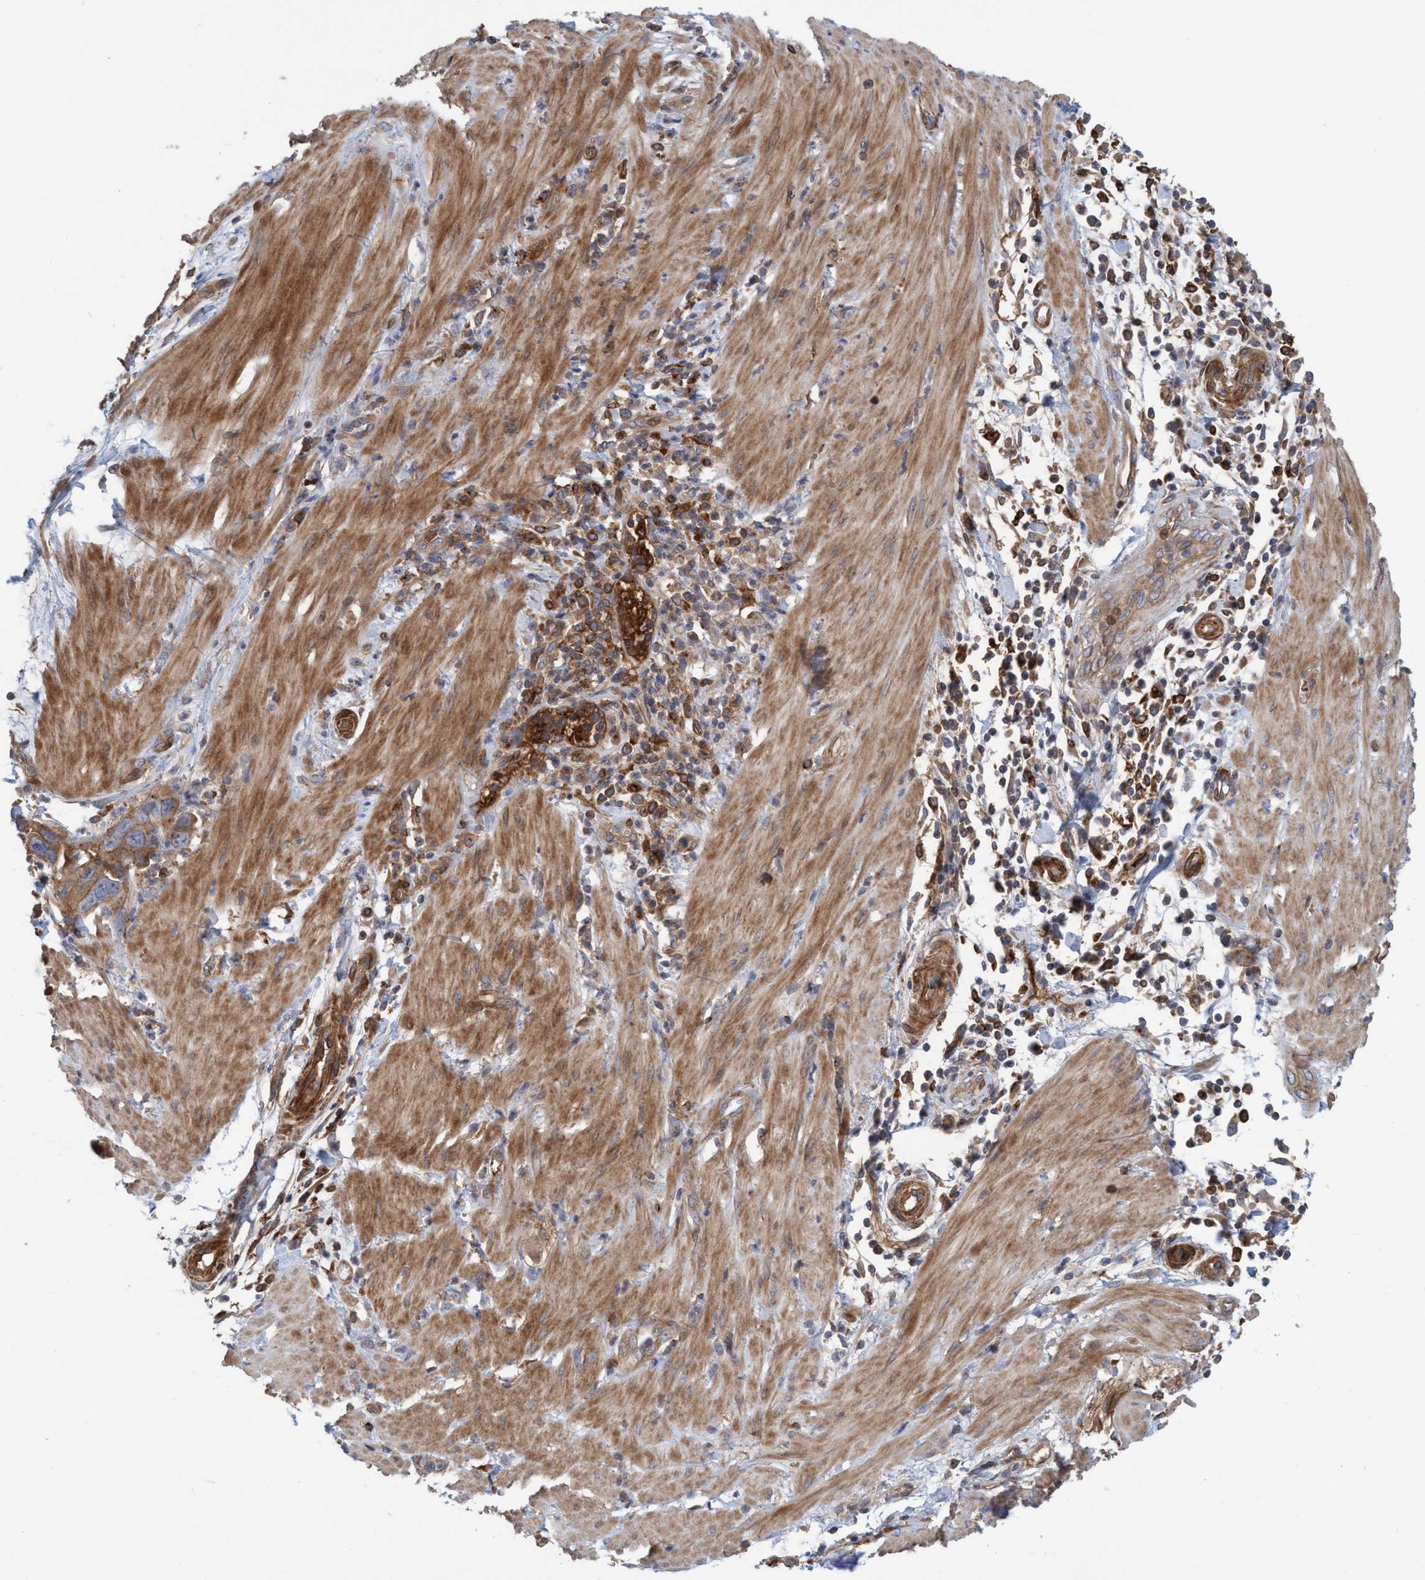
{"staining": {"intensity": "strong", "quantity": ">75%", "location": "cytoplasmic/membranous"}, "tissue": "pancreatic cancer", "cell_type": "Tumor cells", "image_type": "cancer", "snomed": [{"axis": "morphology", "description": "Adenocarcinoma, NOS"}, {"axis": "topography", "description": "Pancreas"}], "caption": "Pancreatic cancer stained for a protein (brown) reveals strong cytoplasmic/membranous positive expression in approximately >75% of tumor cells.", "gene": "SPECC1", "patient": {"sex": "female", "age": 70}}